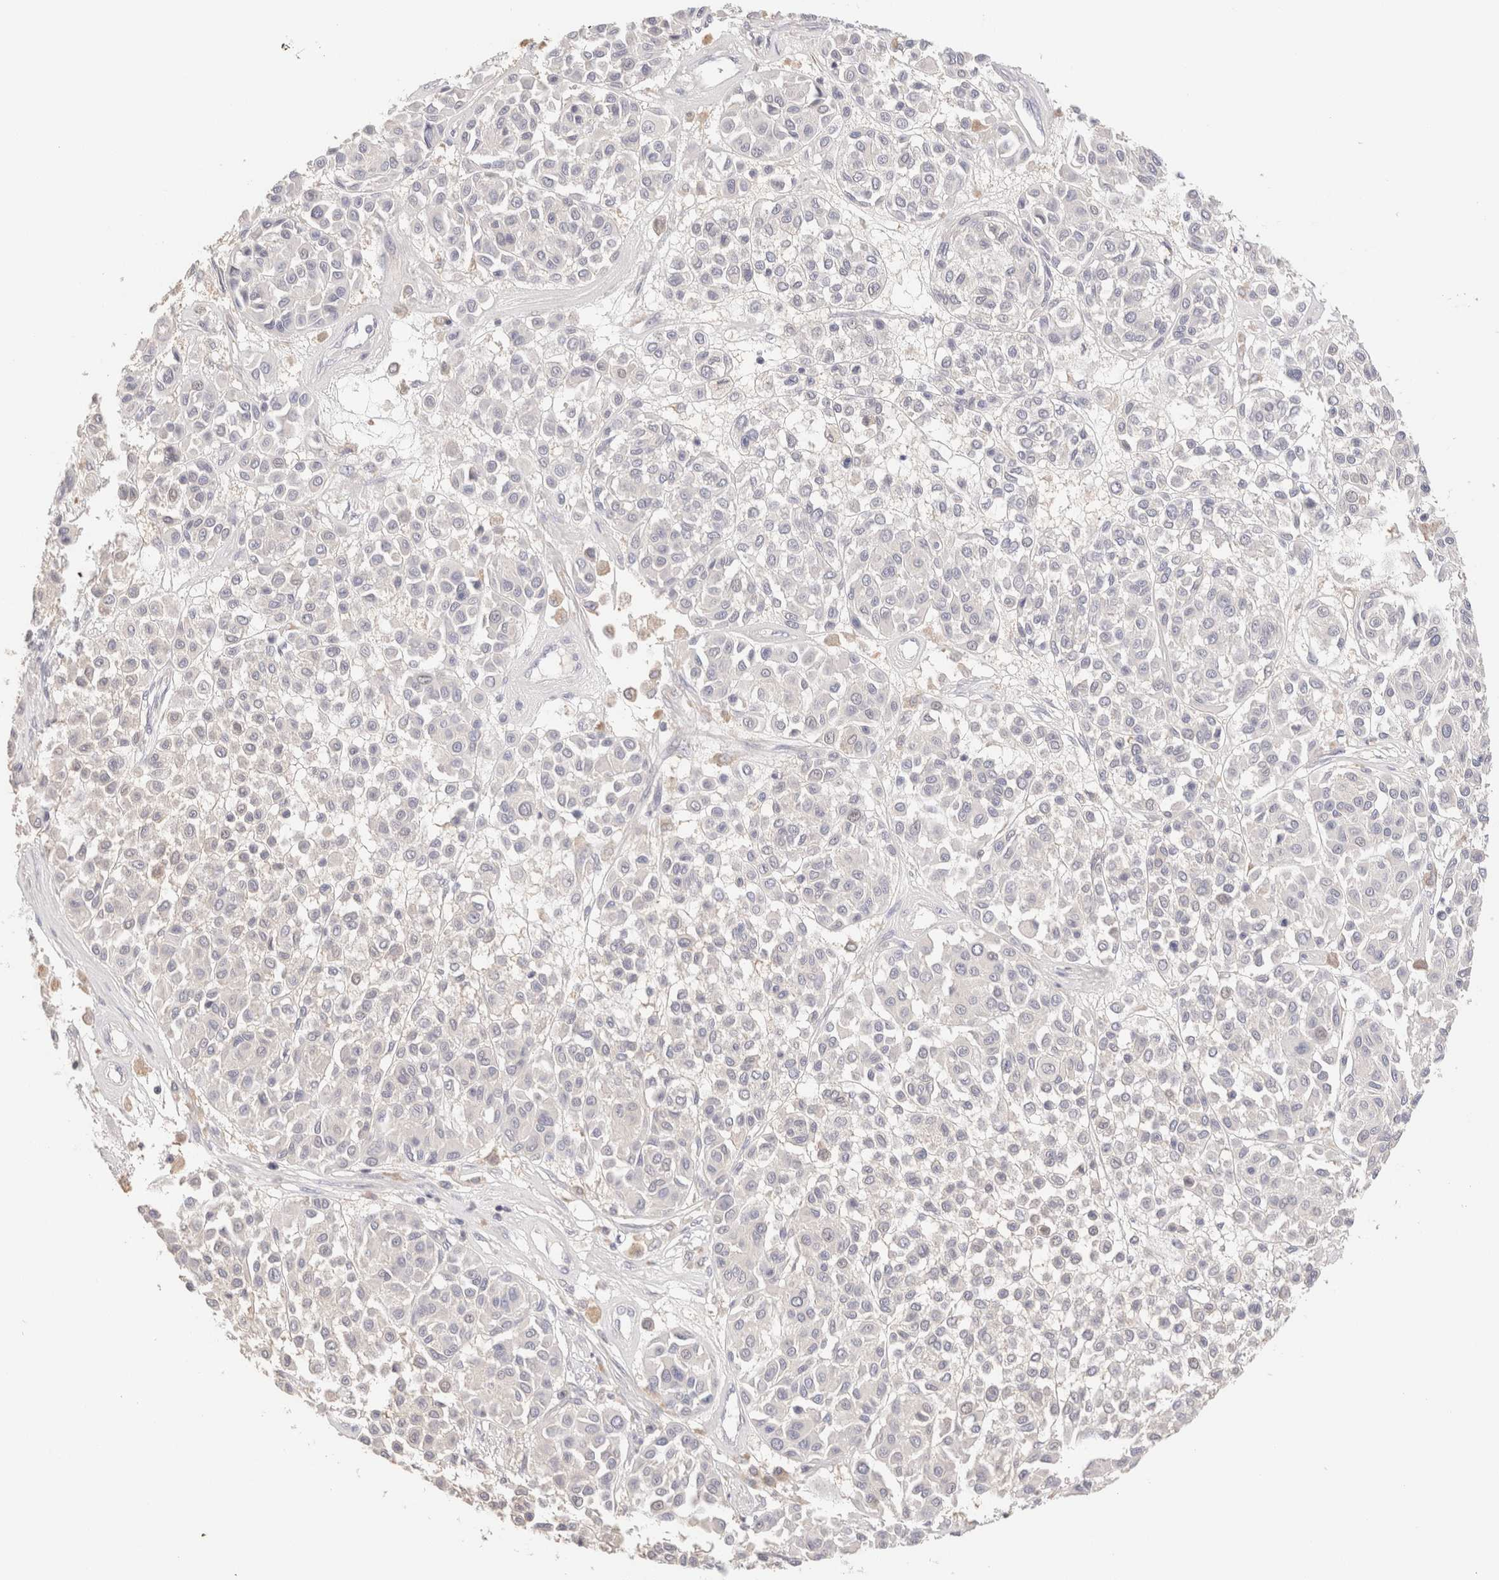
{"staining": {"intensity": "negative", "quantity": "none", "location": "none"}, "tissue": "melanoma", "cell_type": "Tumor cells", "image_type": "cancer", "snomed": [{"axis": "morphology", "description": "Malignant melanoma, Metastatic site"}, {"axis": "topography", "description": "Soft tissue"}], "caption": "Tumor cells are negative for protein expression in human malignant melanoma (metastatic site).", "gene": "SCGB2A2", "patient": {"sex": "male", "age": 41}}